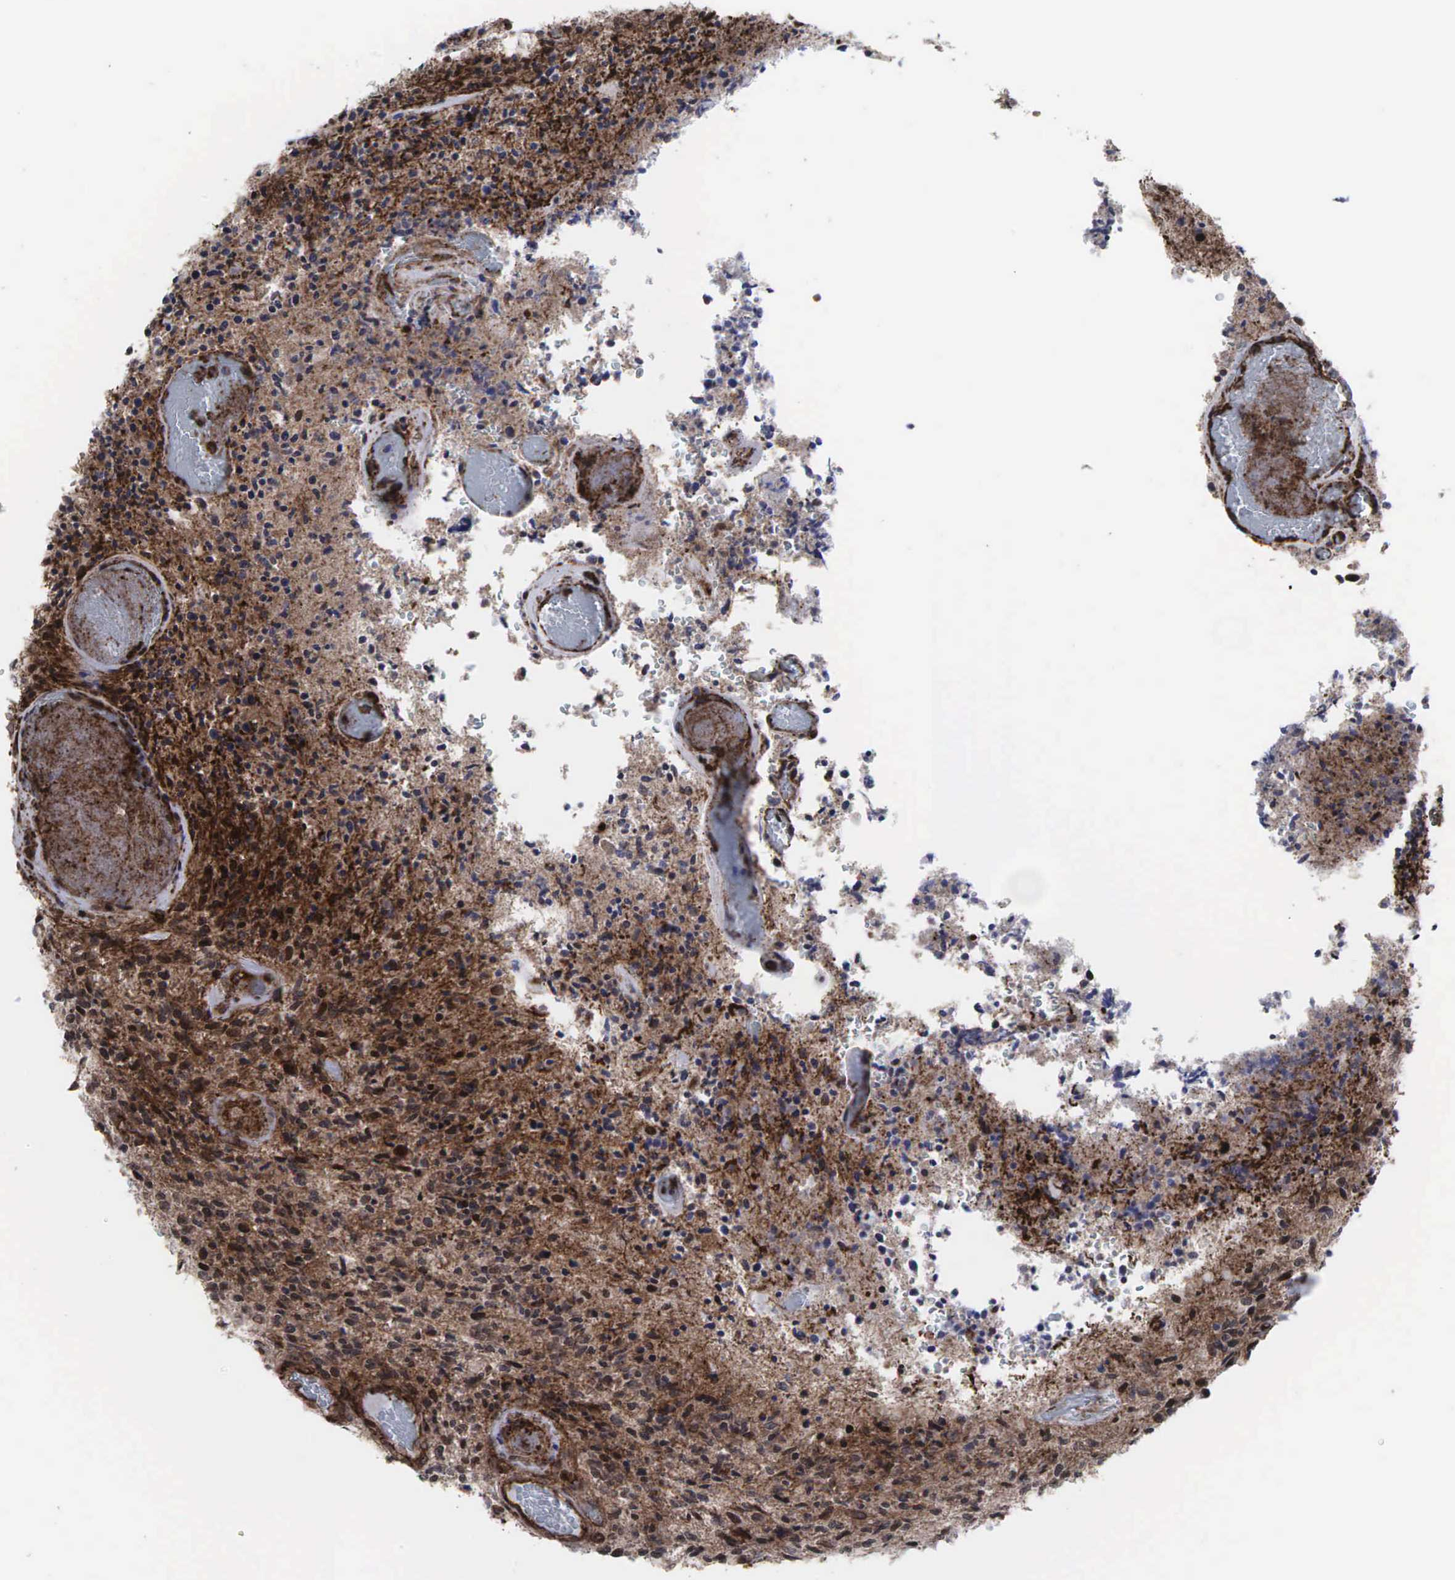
{"staining": {"intensity": "strong", "quantity": ">75%", "location": "cytoplasmic/membranous,nuclear"}, "tissue": "glioma", "cell_type": "Tumor cells", "image_type": "cancer", "snomed": [{"axis": "morphology", "description": "Glioma, malignant, High grade"}, {"axis": "topography", "description": "Brain"}], "caption": "Immunohistochemistry (IHC) (DAB) staining of human malignant high-grade glioma reveals strong cytoplasmic/membranous and nuclear protein staining in about >75% of tumor cells.", "gene": "GPRASP1", "patient": {"sex": "male", "age": 36}}